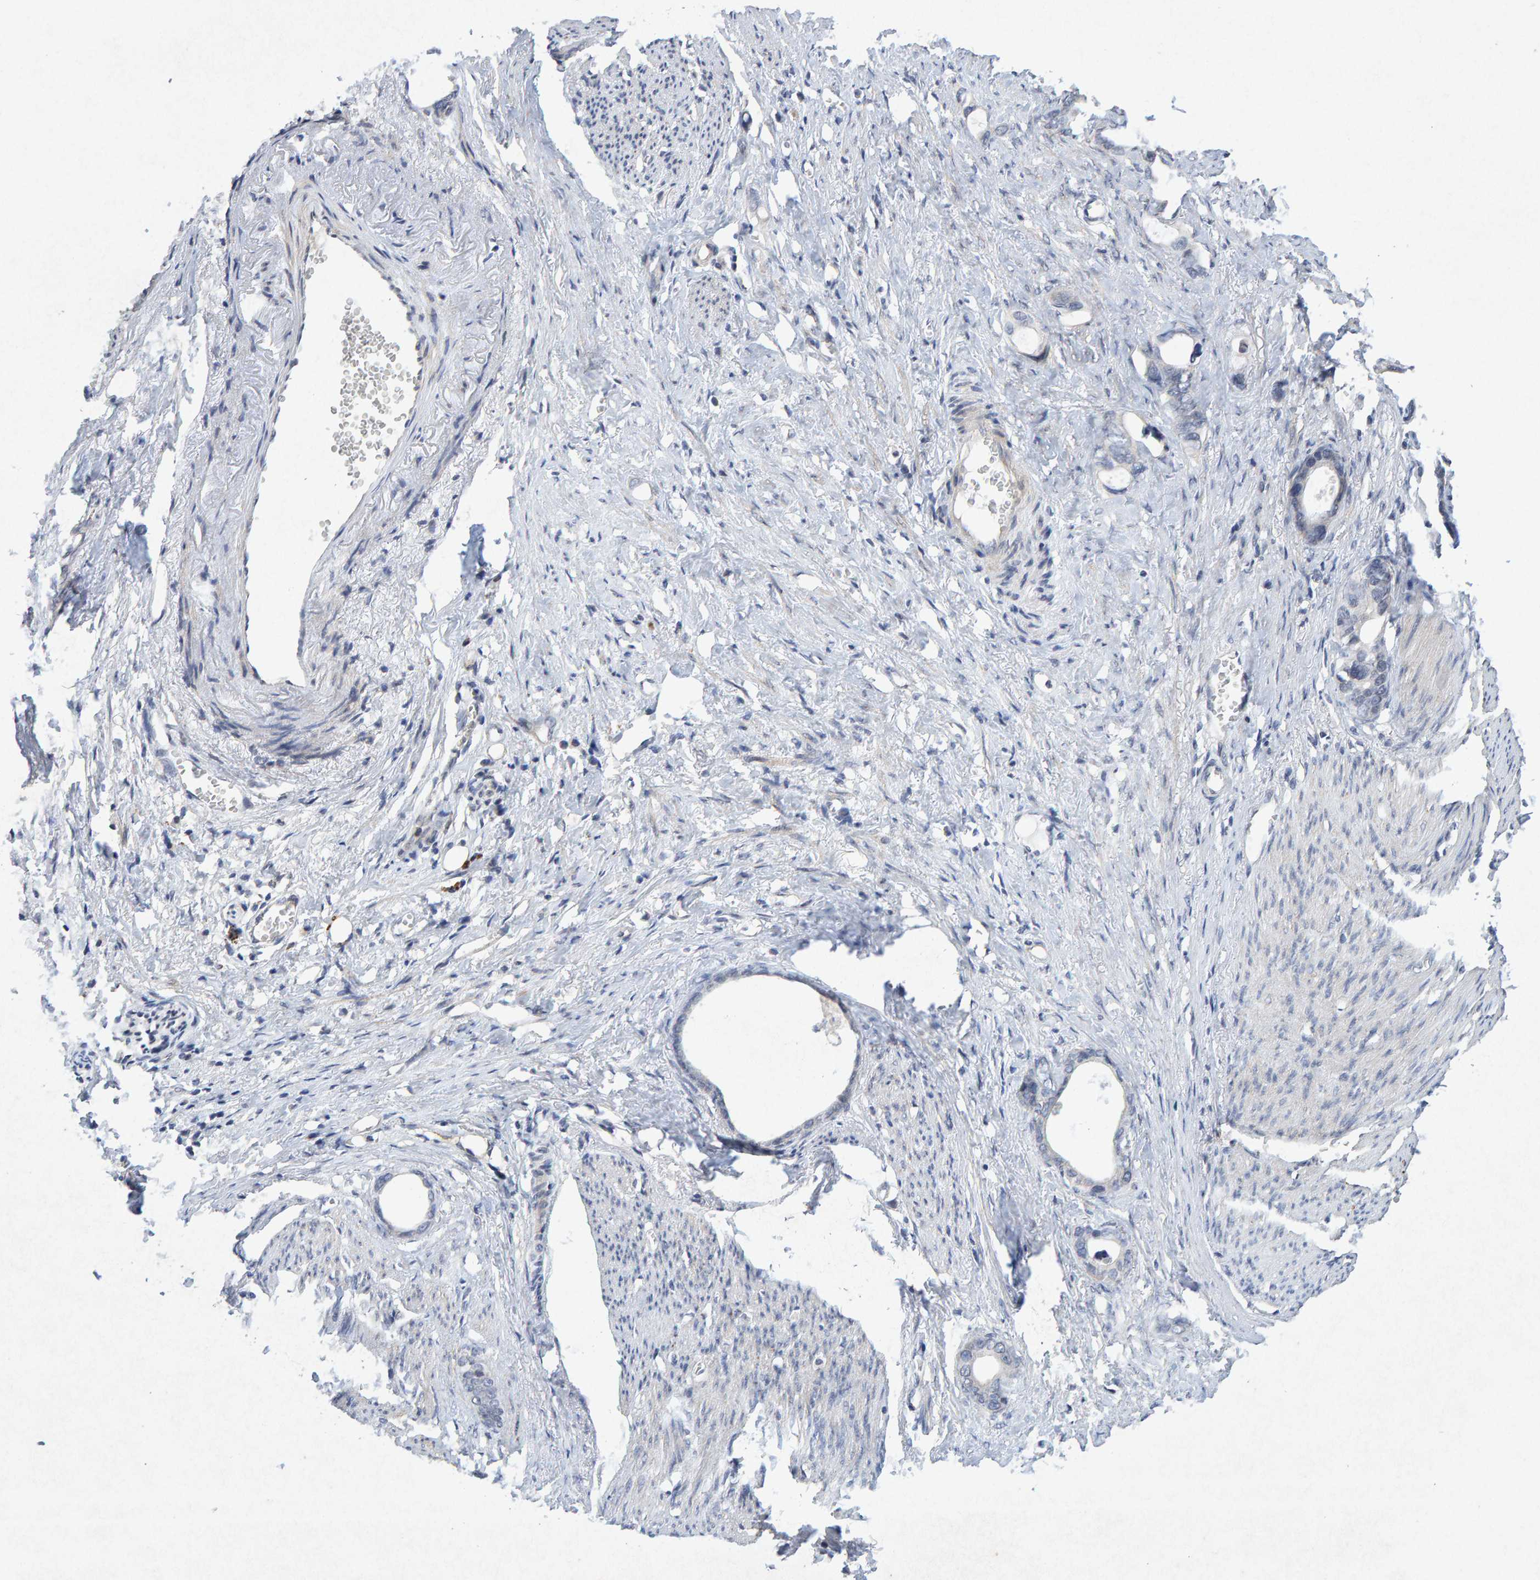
{"staining": {"intensity": "negative", "quantity": "none", "location": "none"}, "tissue": "stomach cancer", "cell_type": "Tumor cells", "image_type": "cancer", "snomed": [{"axis": "morphology", "description": "Adenocarcinoma, NOS"}, {"axis": "topography", "description": "Stomach"}], "caption": "DAB (3,3'-diaminobenzidine) immunohistochemical staining of stomach adenocarcinoma exhibits no significant expression in tumor cells. (DAB immunohistochemistry visualized using brightfield microscopy, high magnification).", "gene": "CDH2", "patient": {"sex": "female", "age": 75}}